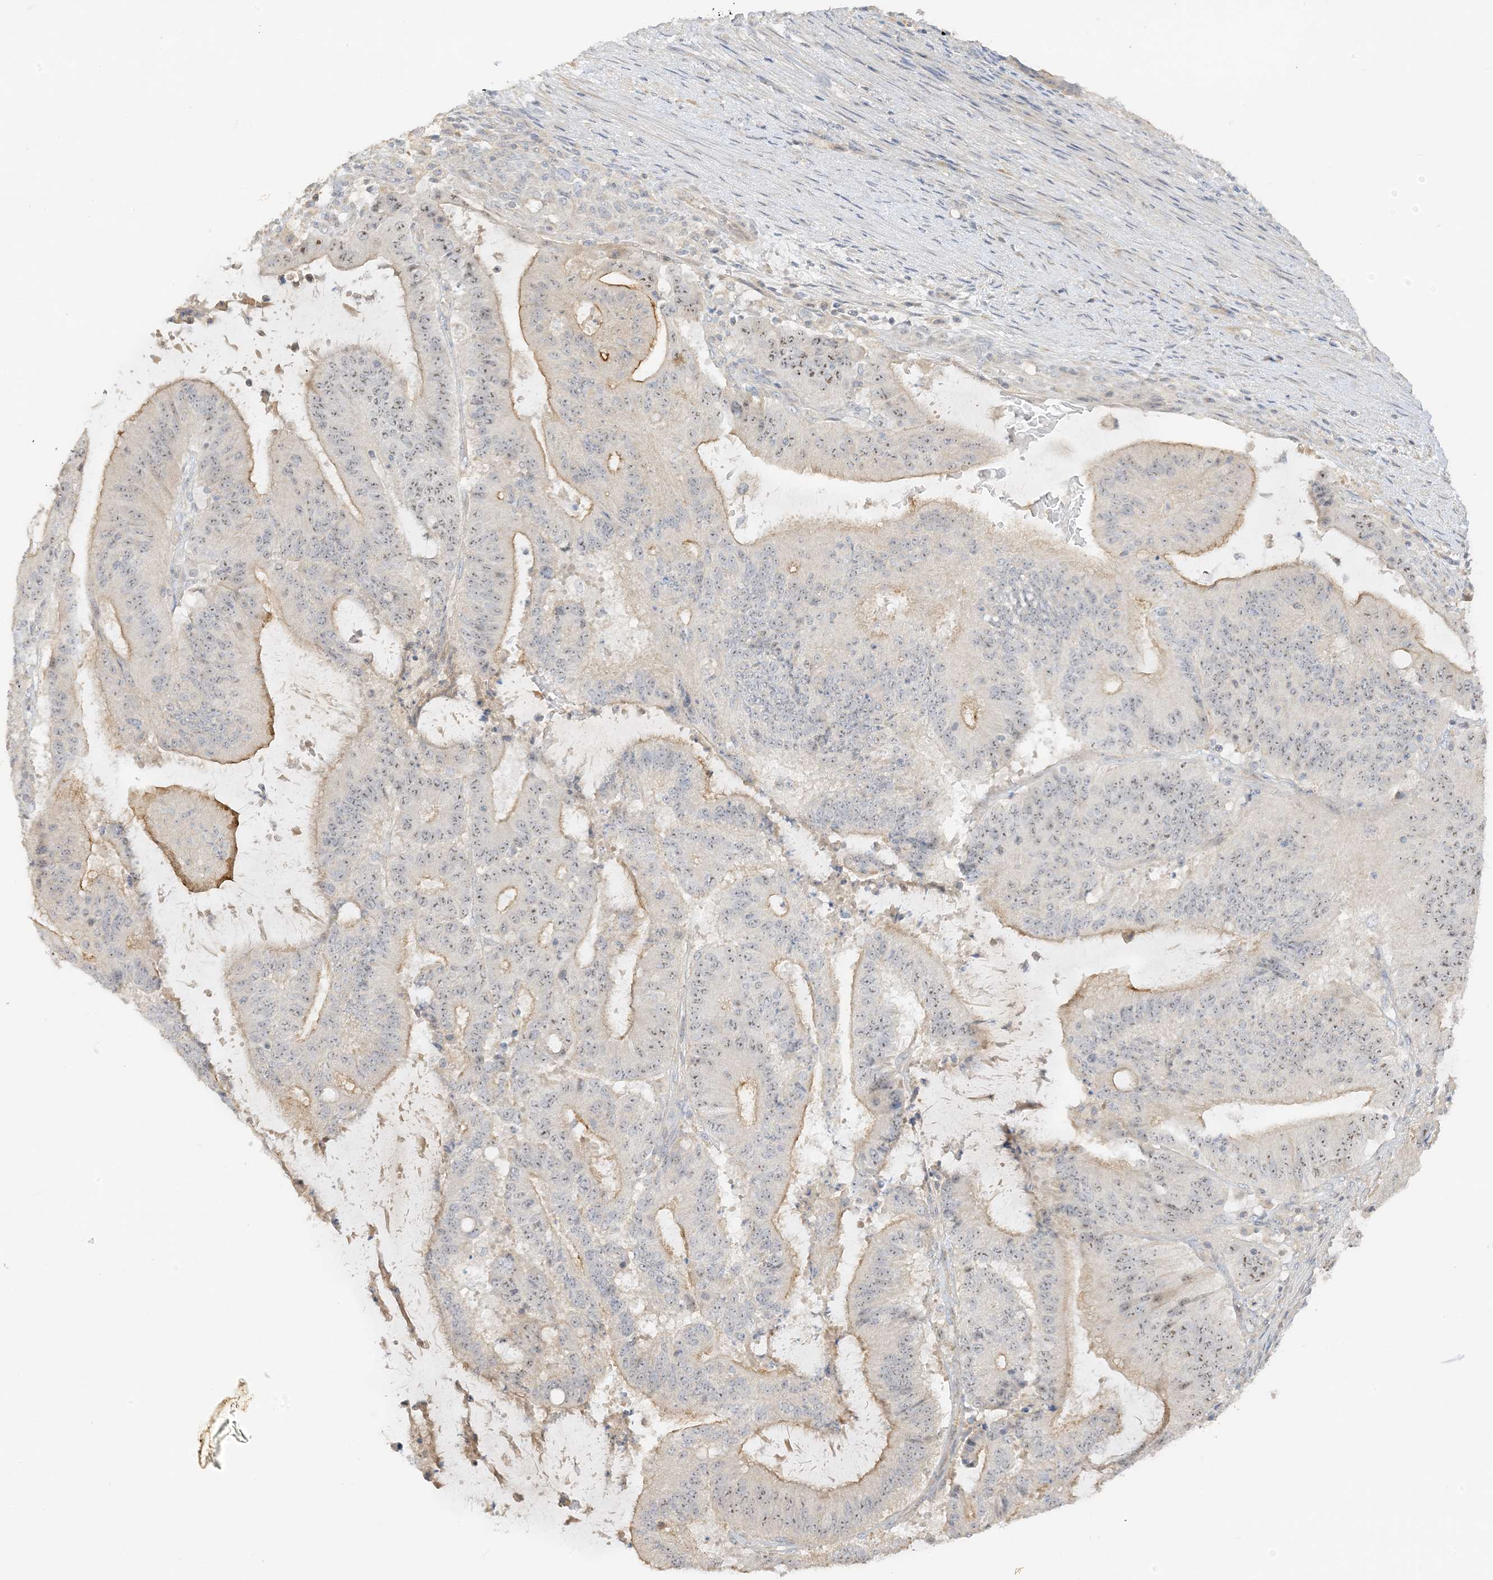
{"staining": {"intensity": "moderate", "quantity": "25%-75%", "location": "cytoplasmic/membranous,nuclear"}, "tissue": "liver cancer", "cell_type": "Tumor cells", "image_type": "cancer", "snomed": [{"axis": "morphology", "description": "Normal tissue, NOS"}, {"axis": "morphology", "description": "Cholangiocarcinoma"}, {"axis": "topography", "description": "Liver"}, {"axis": "topography", "description": "Peripheral nerve tissue"}], "caption": "Immunohistochemistry of human liver cancer (cholangiocarcinoma) exhibits medium levels of moderate cytoplasmic/membranous and nuclear staining in approximately 25%-75% of tumor cells.", "gene": "ETAA1", "patient": {"sex": "female", "age": 73}}